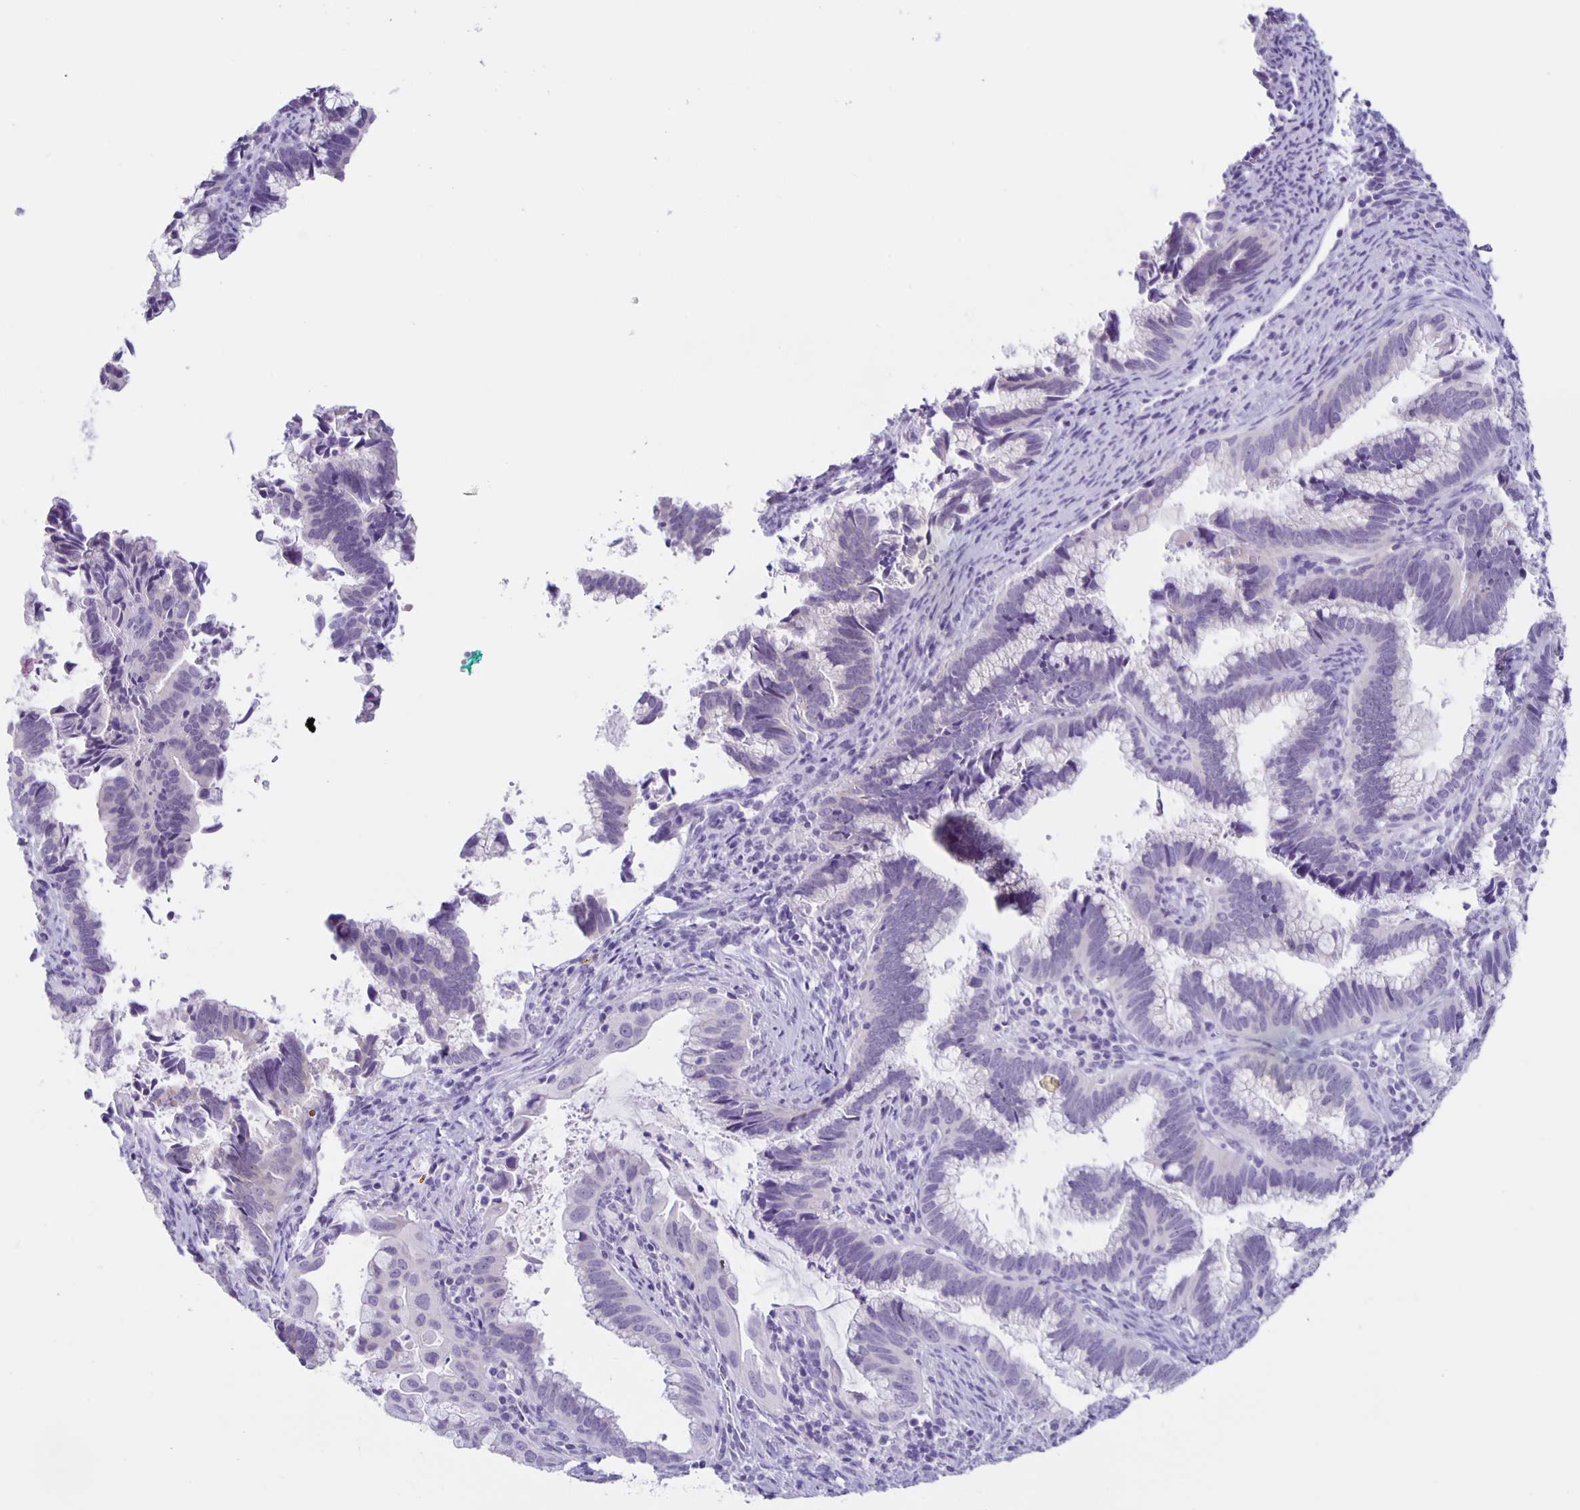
{"staining": {"intensity": "negative", "quantity": "none", "location": "none"}, "tissue": "cervical cancer", "cell_type": "Tumor cells", "image_type": "cancer", "snomed": [{"axis": "morphology", "description": "Adenocarcinoma, NOS"}, {"axis": "topography", "description": "Cervix"}], "caption": "Immunohistochemistry (IHC) micrograph of neoplastic tissue: human cervical cancer (adenocarcinoma) stained with DAB reveals no significant protein staining in tumor cells.", "gene": "SLC12A3", "patient": {"sex": "female", "age": 61}}